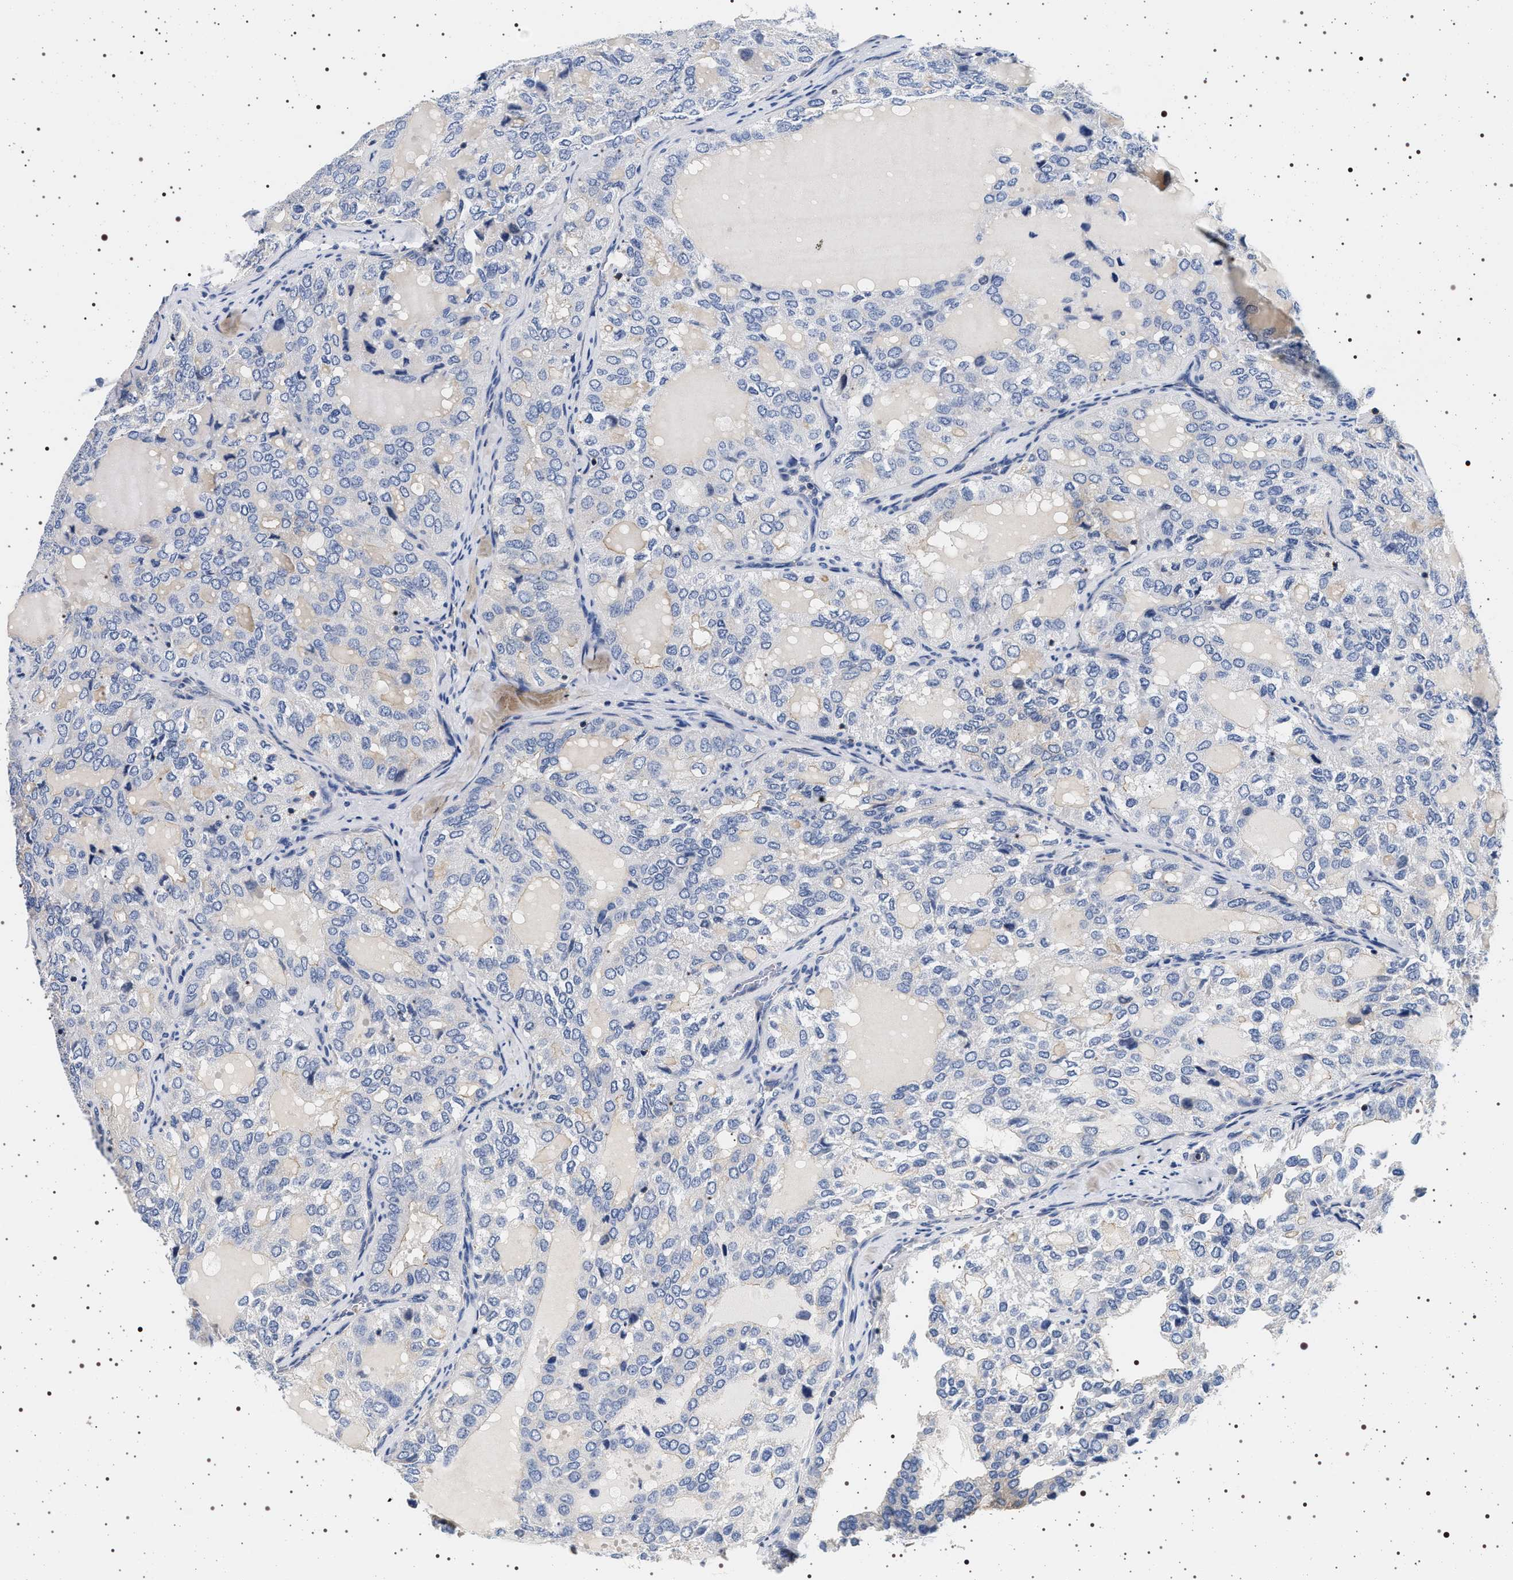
{"staining": {"intensity": "negative", "quantity": "none", "location": "none"}, "tissue": "thyroid cancer", "cell_type": "Tumor cells", "image_type": "cancer", "snomed": [{"axis": "morphology", "description": "Follicular adenoma carcinoma, NOS"}, {"axis": "topography", "description": "Thyroid gland"}], "caption": "This is an immunohistochemistry (IHC) micrograph of follicular adenoma carcinoma (thyroid). There is no staining in tumor cells.", "gene": "HSD17B1", "patient": {"sex": "male", "age": 75}}